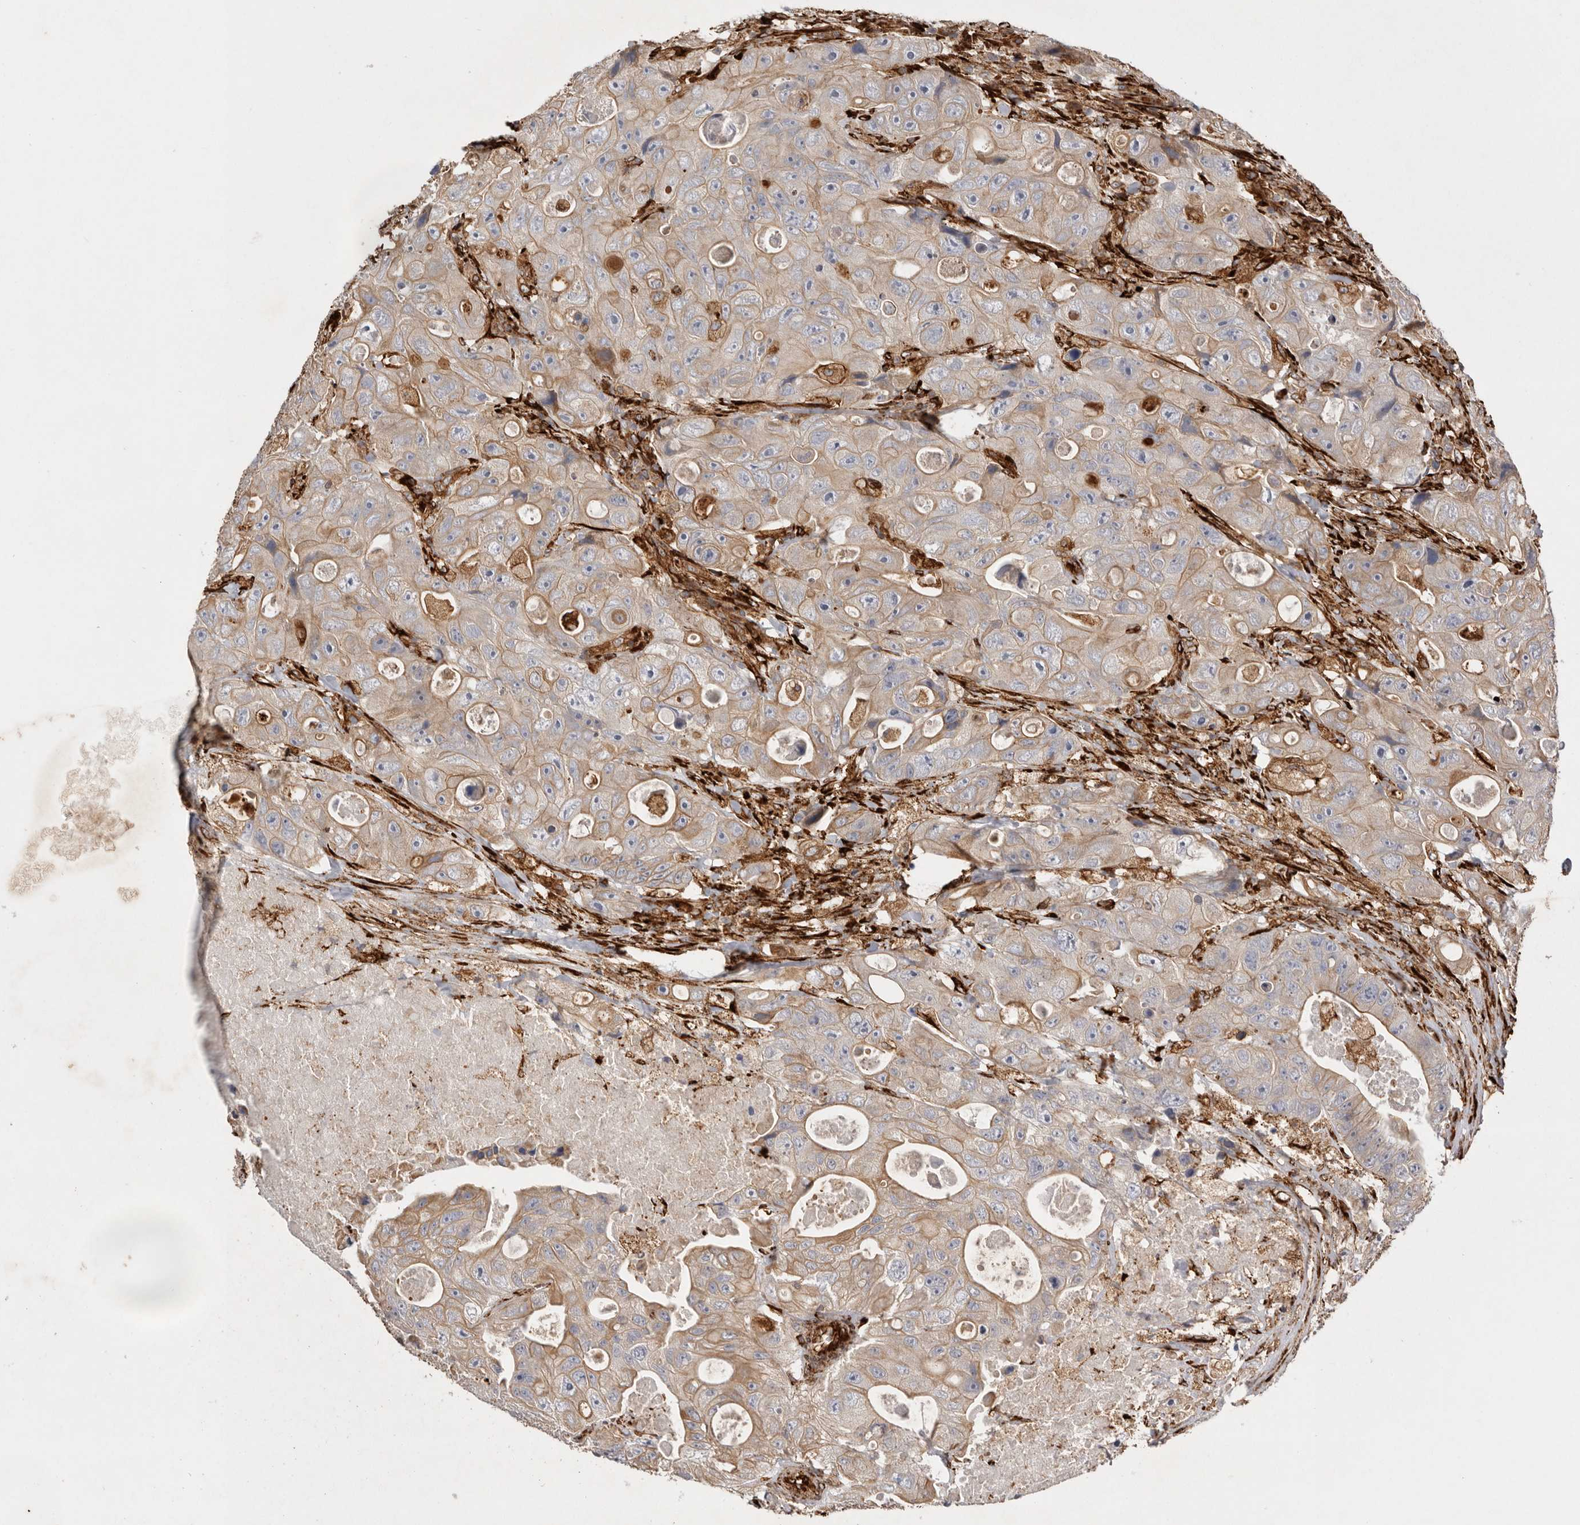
{"staining": {"intensity": "moderate", "quantity": ">75%", "location": "cytoplasmic/membranous"}, "tissue": "colorectal cancer", "cell_type": "Tumor cells", "image_type": "cancer", "snomed": [{"axis": "morphology", "description": "Adenocarcinoma, NOS"}, {"axis": "topography", "description": "Colon"}], "caption": "Approximately >75% of tumor cells in colorectal adenocarcinoma reveal moderate cytoplasmic/membranous protein positivity as visualized by brown immunohistochemical staining.", "gene": "WDTC1", "patient": {"sex": "female", "age": 46}}